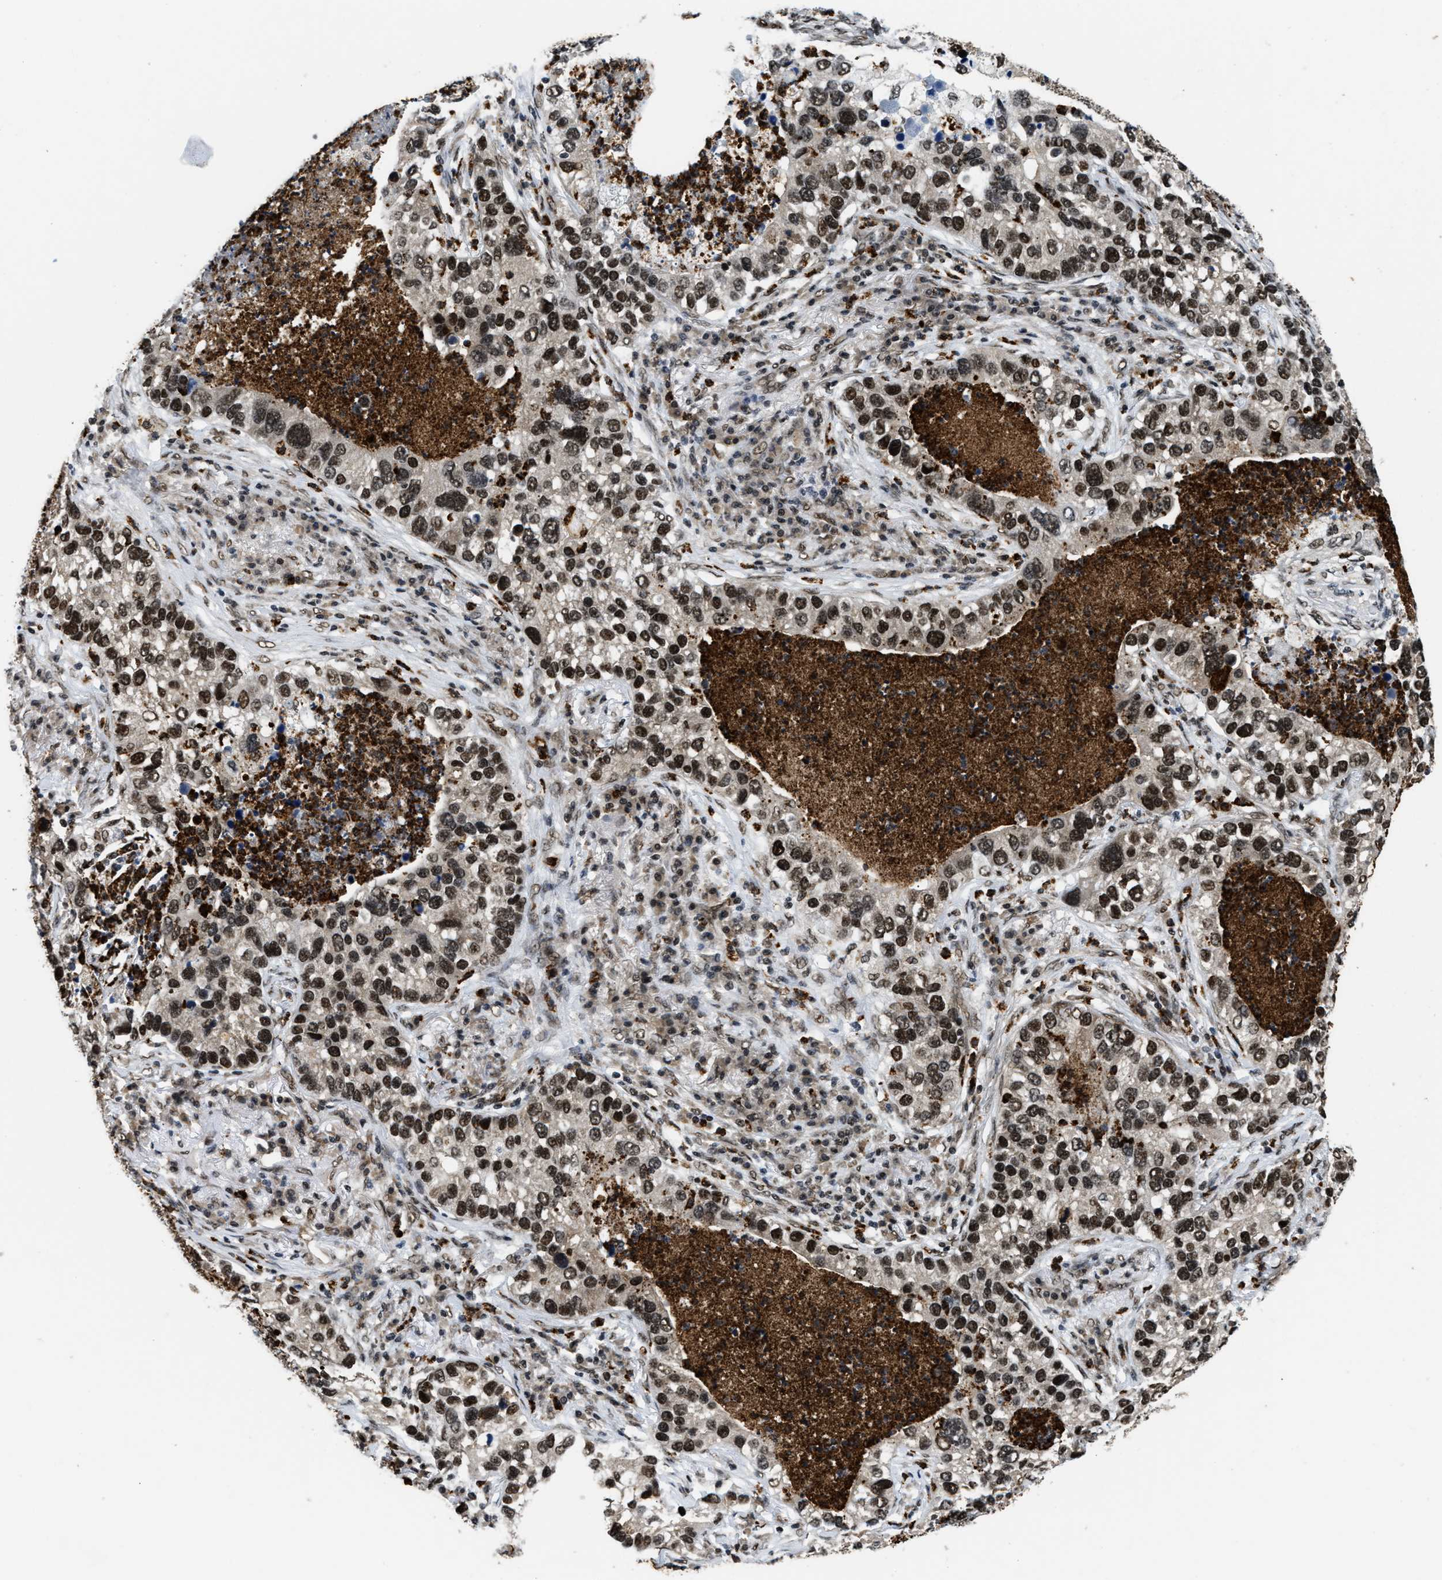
{"staining": {"intensity": "strong", "quantity": ">75%", "location": "nuclear"}, "tissue": "lung cancer", "cell_type": "Tumor cells", "image_type": "cancer", "snomed": [{"axis": "morphology", "description": "Normal tissue, NOS"}, {"axis": "morphology", "description": "Adenocarcinoma, NOS"}, {"axis": "topography", "description": "Bronchus"}, {"axis": "topography", "description": "Lung"}], "caption": "The immunohistochemical stain labels strong nuclear expression in tumor cells of lung cancer tissue. (Stains: DAB (3,3'-diaminobenzidine) in brown, nuclei in blue, Microscopy: brightfield microscopy at high magnification).", "gene": "CCNDBP1", "patient": {"sex": "male", "age": 54}}